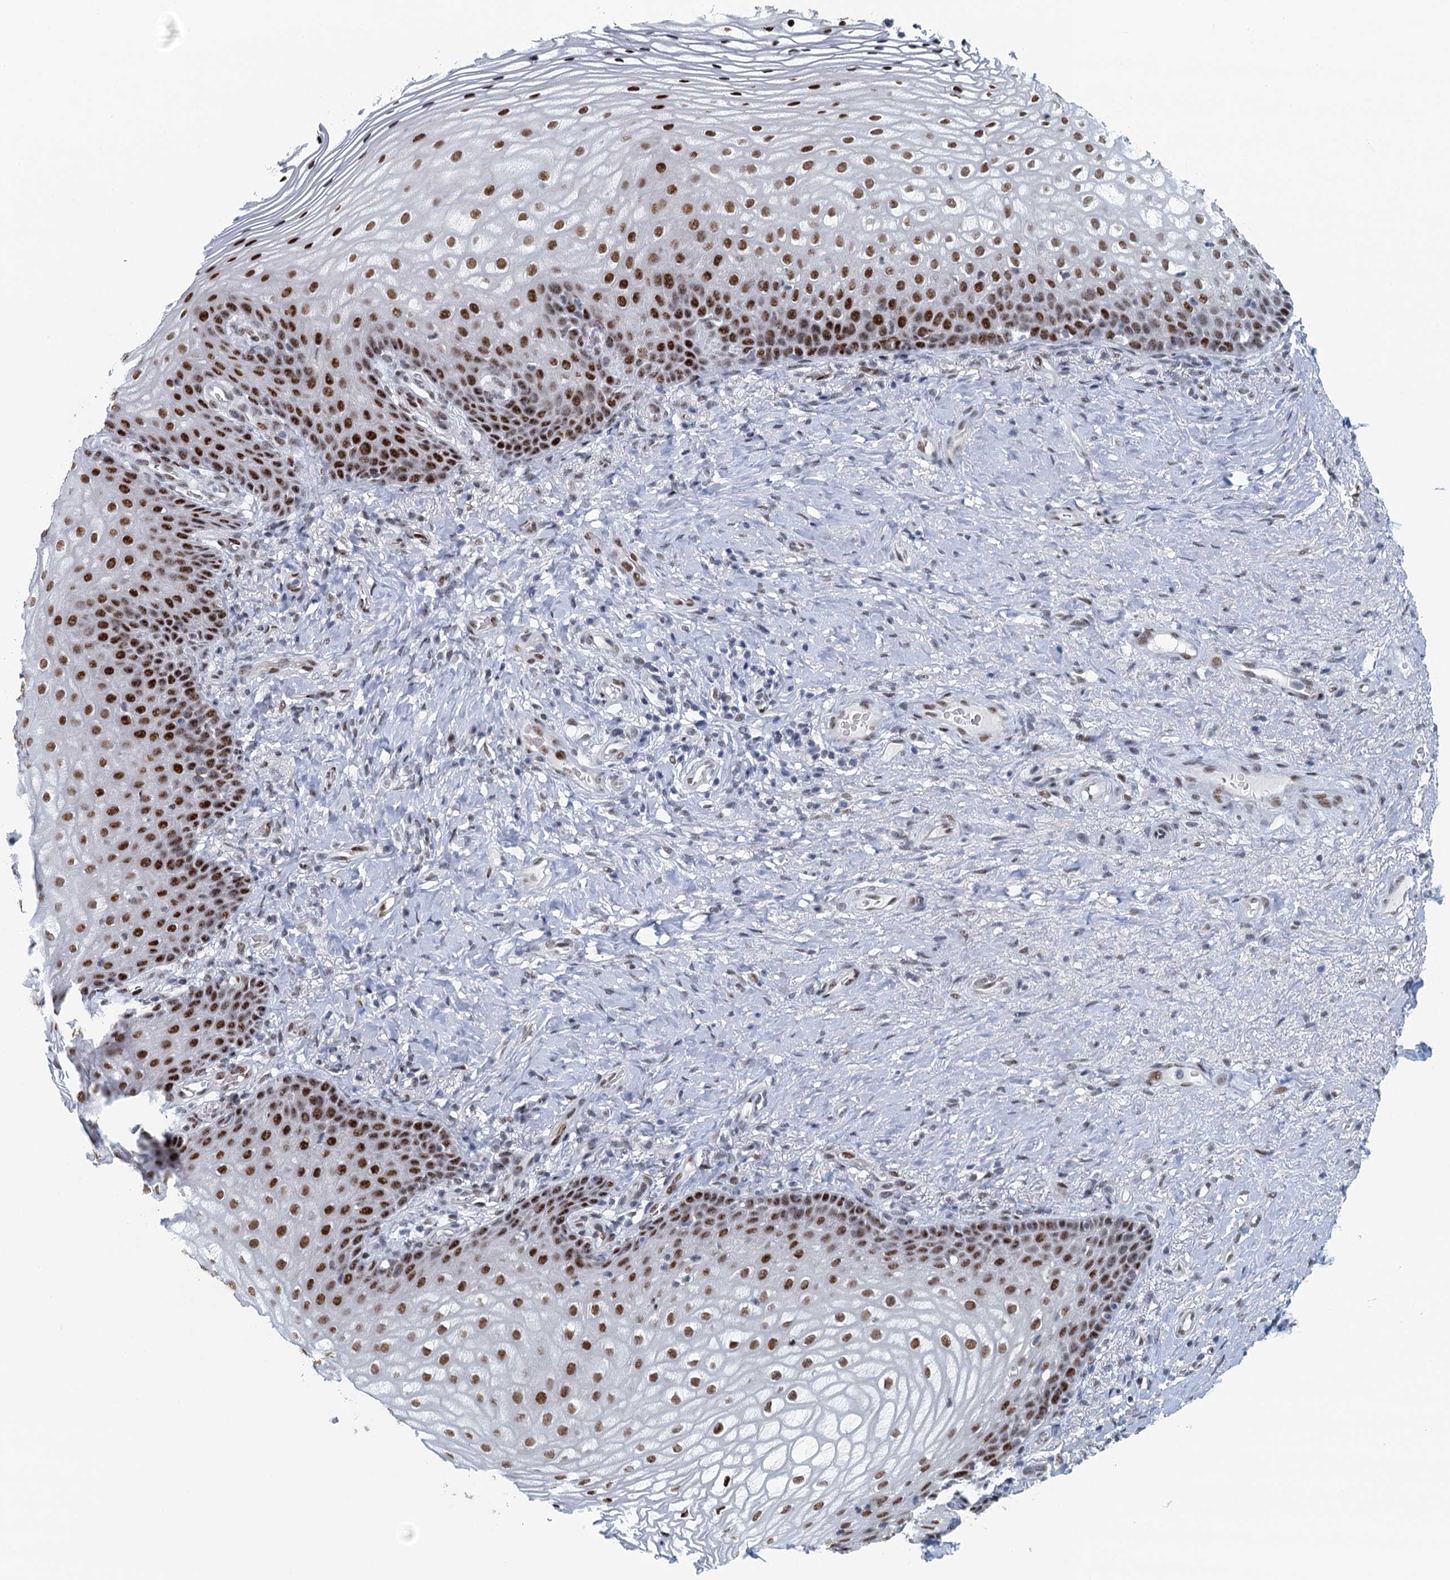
{"staining": {"intensity": "strong", "quantity": ">75%", "location": "nuclear"}, "tissue": "vagina", "cell_type": "Squamous epithelial cells", "image_type": "normal", "snomed": [{"axis": "morphology", "description": "Normal tissue, NOS"}, {"axis": "topography", "description": "Vagina"}], "caption": "Immunohistochemical staining of benign vagina displays >75% levels of strong nuclear protein positivity in about >75% of squamous epithelial cells. (Brightfield microscopy of DAB IHC at high magnification).", "gene": "TTLL9", "patient": {"sex": "female", "age": 60}}